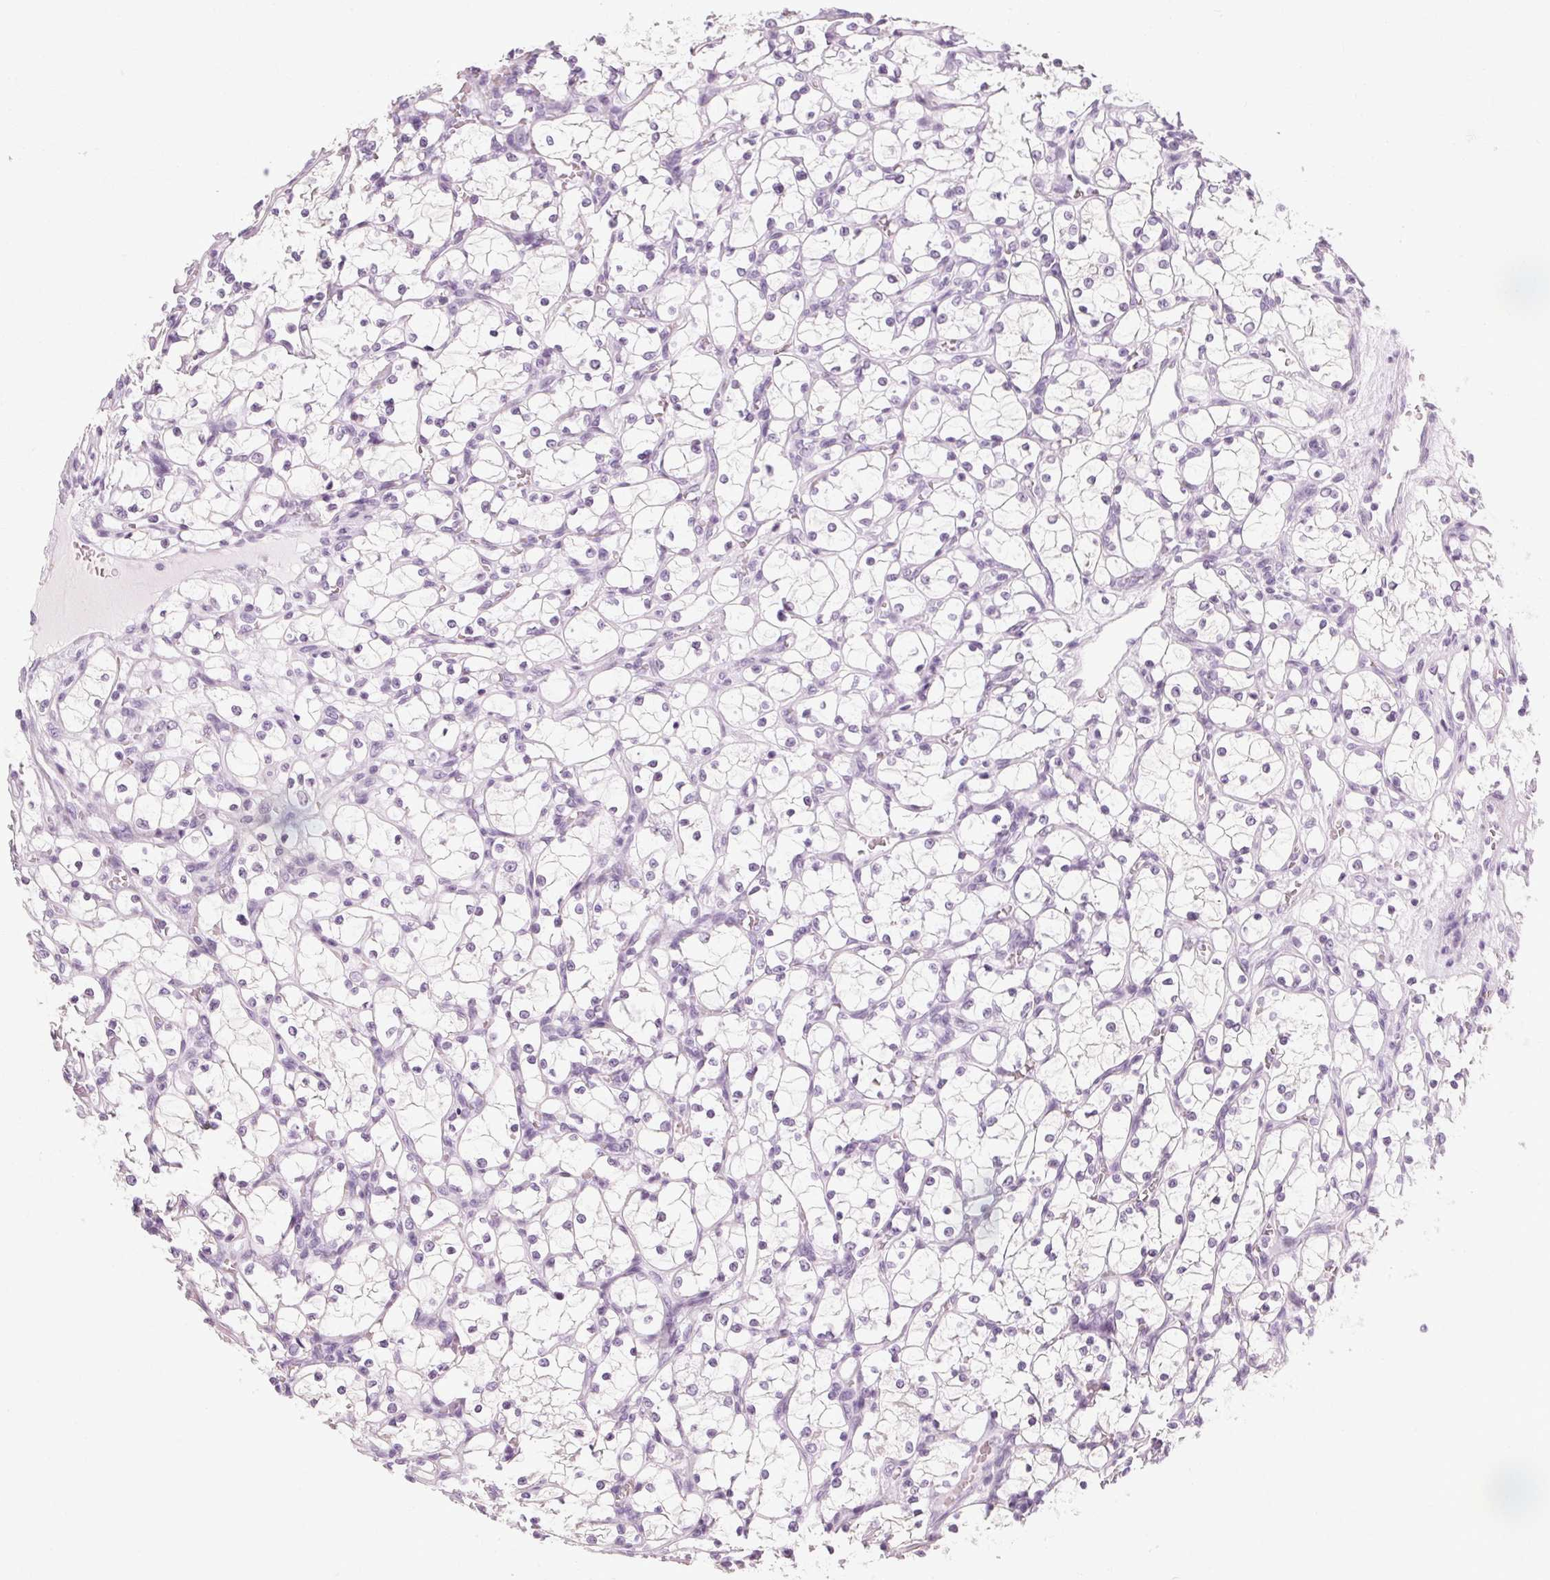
{"staining": {"intensity": "negative", "quantity": "none", "location": "none"}, "tissue": "renal cancer", "cell_type": "Tumor cells", "image_type": "cancer", "snomed": [{"axis": "morphology", "description": "Adenocarcinoma, NOS"}, {"axis": "topography", "description": "Kidney"}], "caption": "Immunohistochemistry (IHC) histopathology image of neoplastic tissue: renal cancer stained with DAB (3,3'-diaminobenzidine) demonstrates no significant protein expression in tumor cells.", "gene": "POMC", "patient": {"sex": "female", "age": 69}}